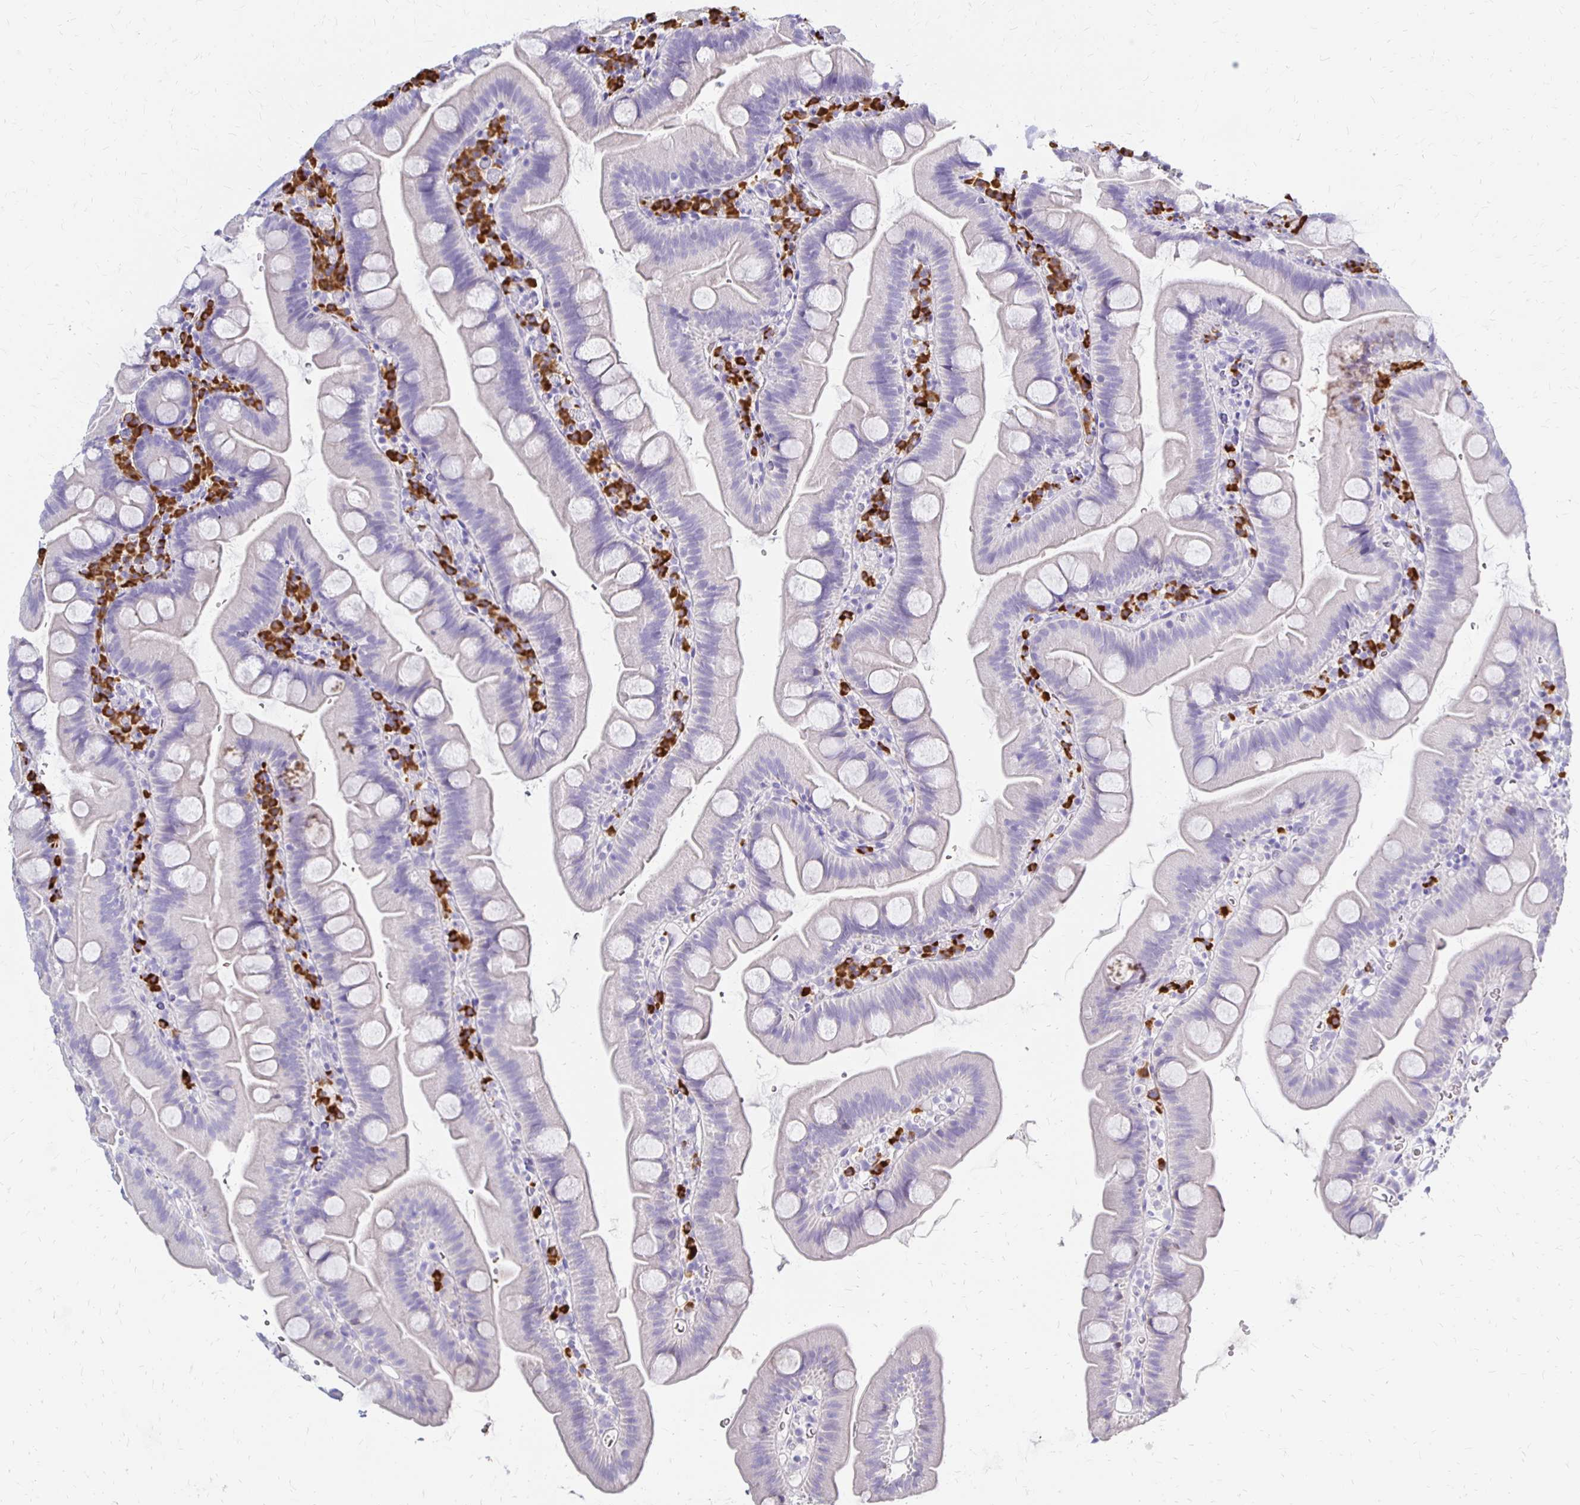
{"staining": {"intensity": "negative", "quantity": "none", "location": "none"}, "tissue": "small intestine", "cell_type": "Glandular cells", "image_type": "normal", "snomed": [{"axis": "morphology", "description": "Normal tissue, NOS"}, {"axis": "topography", "description": "Small intestine"}], "caption": "A high-resolution photomicrograph shows immunohistochemistry (IHC) staining of benign small intestine, which shows no significant positivity in glandular cells. (Brightfield microscopy of DAB IHC at high magnification).", "gene": "FNTB", "patient": {"sex": "female", "age": 68}}